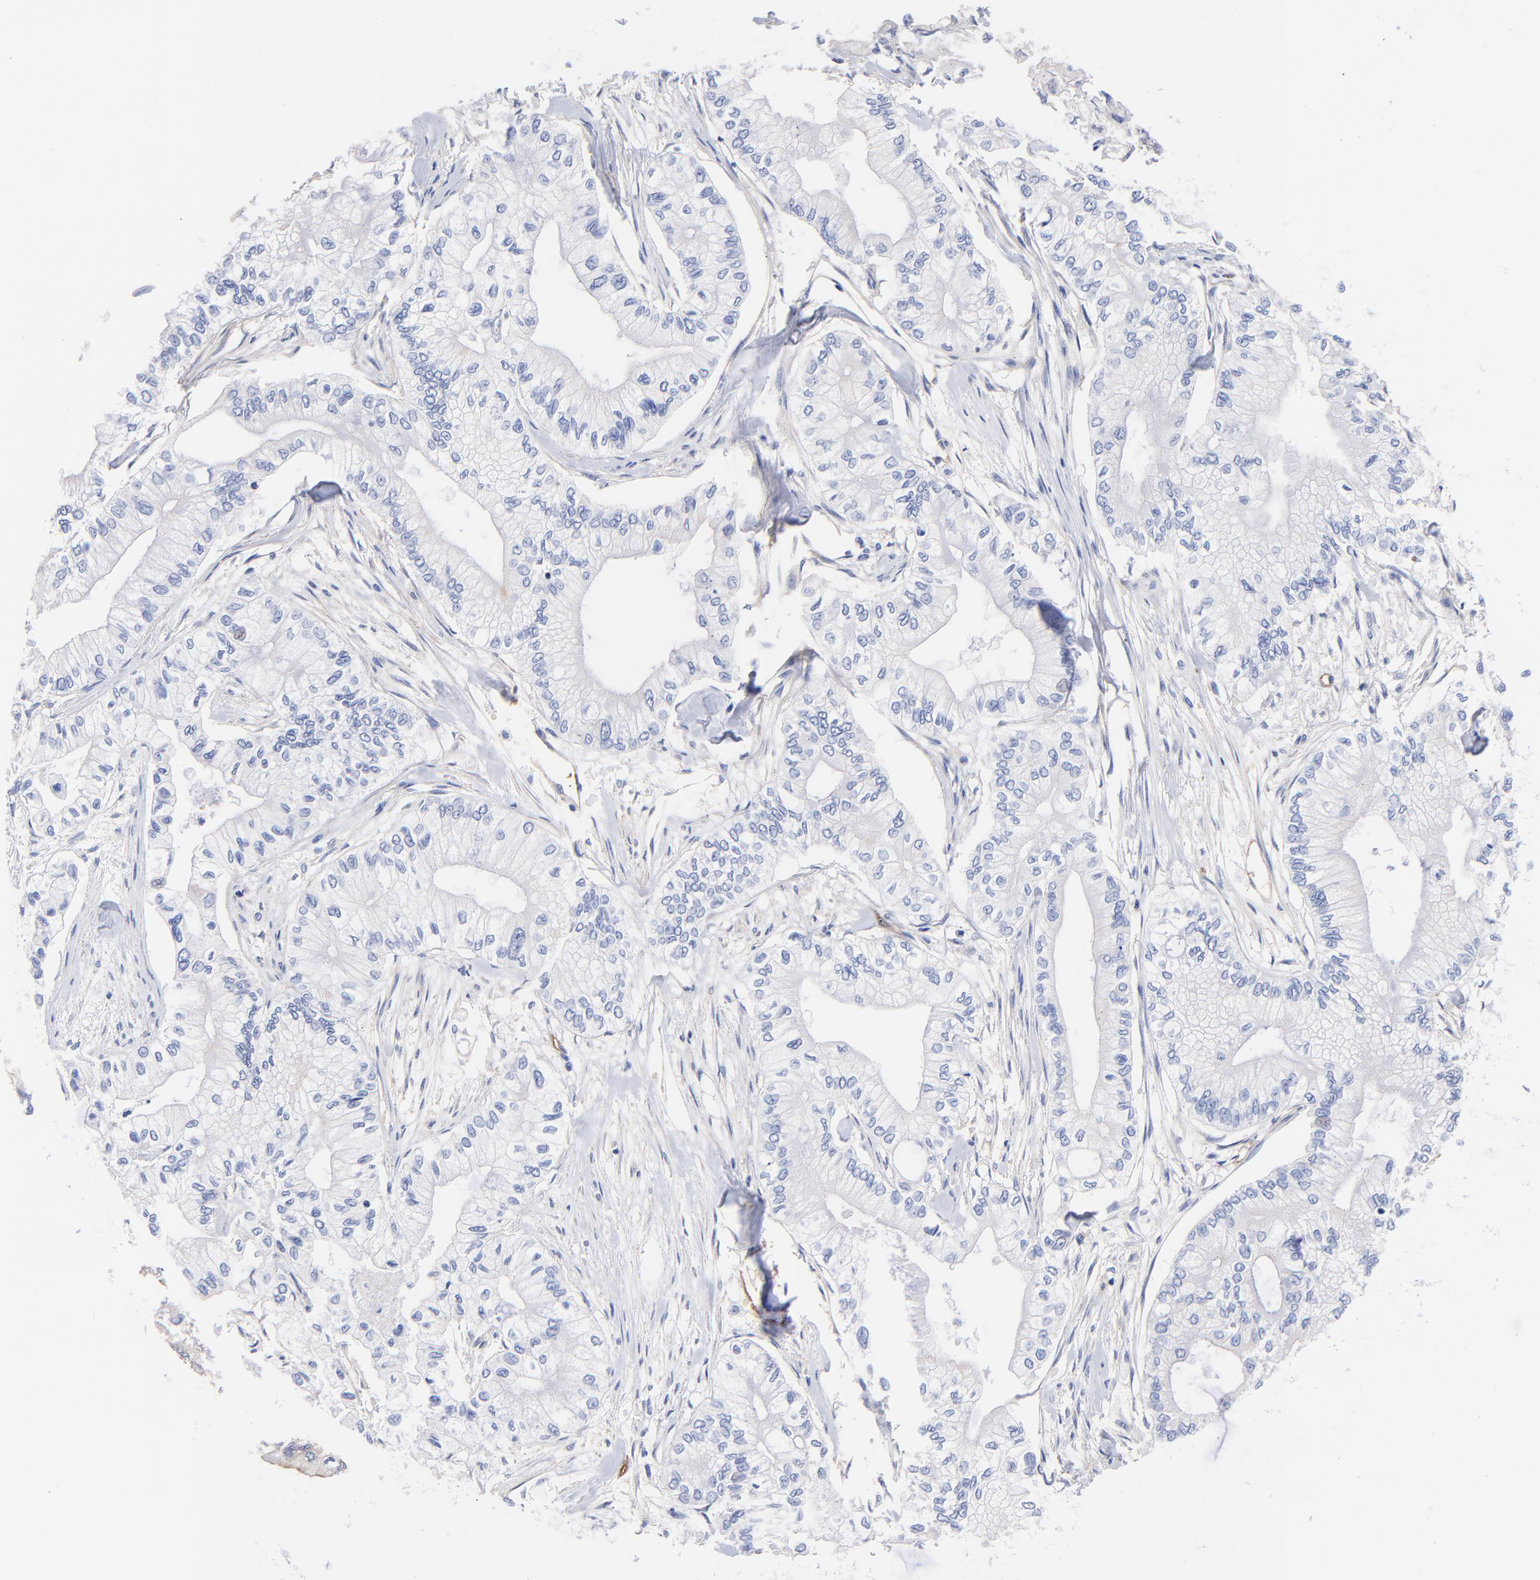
{"staining": {"intensity": "negative", "quantity": "none", "location": "none"}, "tissue": "pancreatic cancer", "cell_type": "Tumor cells", "image_type": "cancer", "snomed": [{"axis": "morphology", "description": "Adenocarcinoma, NOS"}, {"axis": "topography", "description": "Pancreas"}], "caption": "An immunohistochemistry histopathology image of adenocarcinoma (pancreatic) is shown. There is no staining in tumor cells of adenocarcinoma (pancreatic).", "gene": "SLC44A2", "patient": {"sex": "male", "age": 79}}